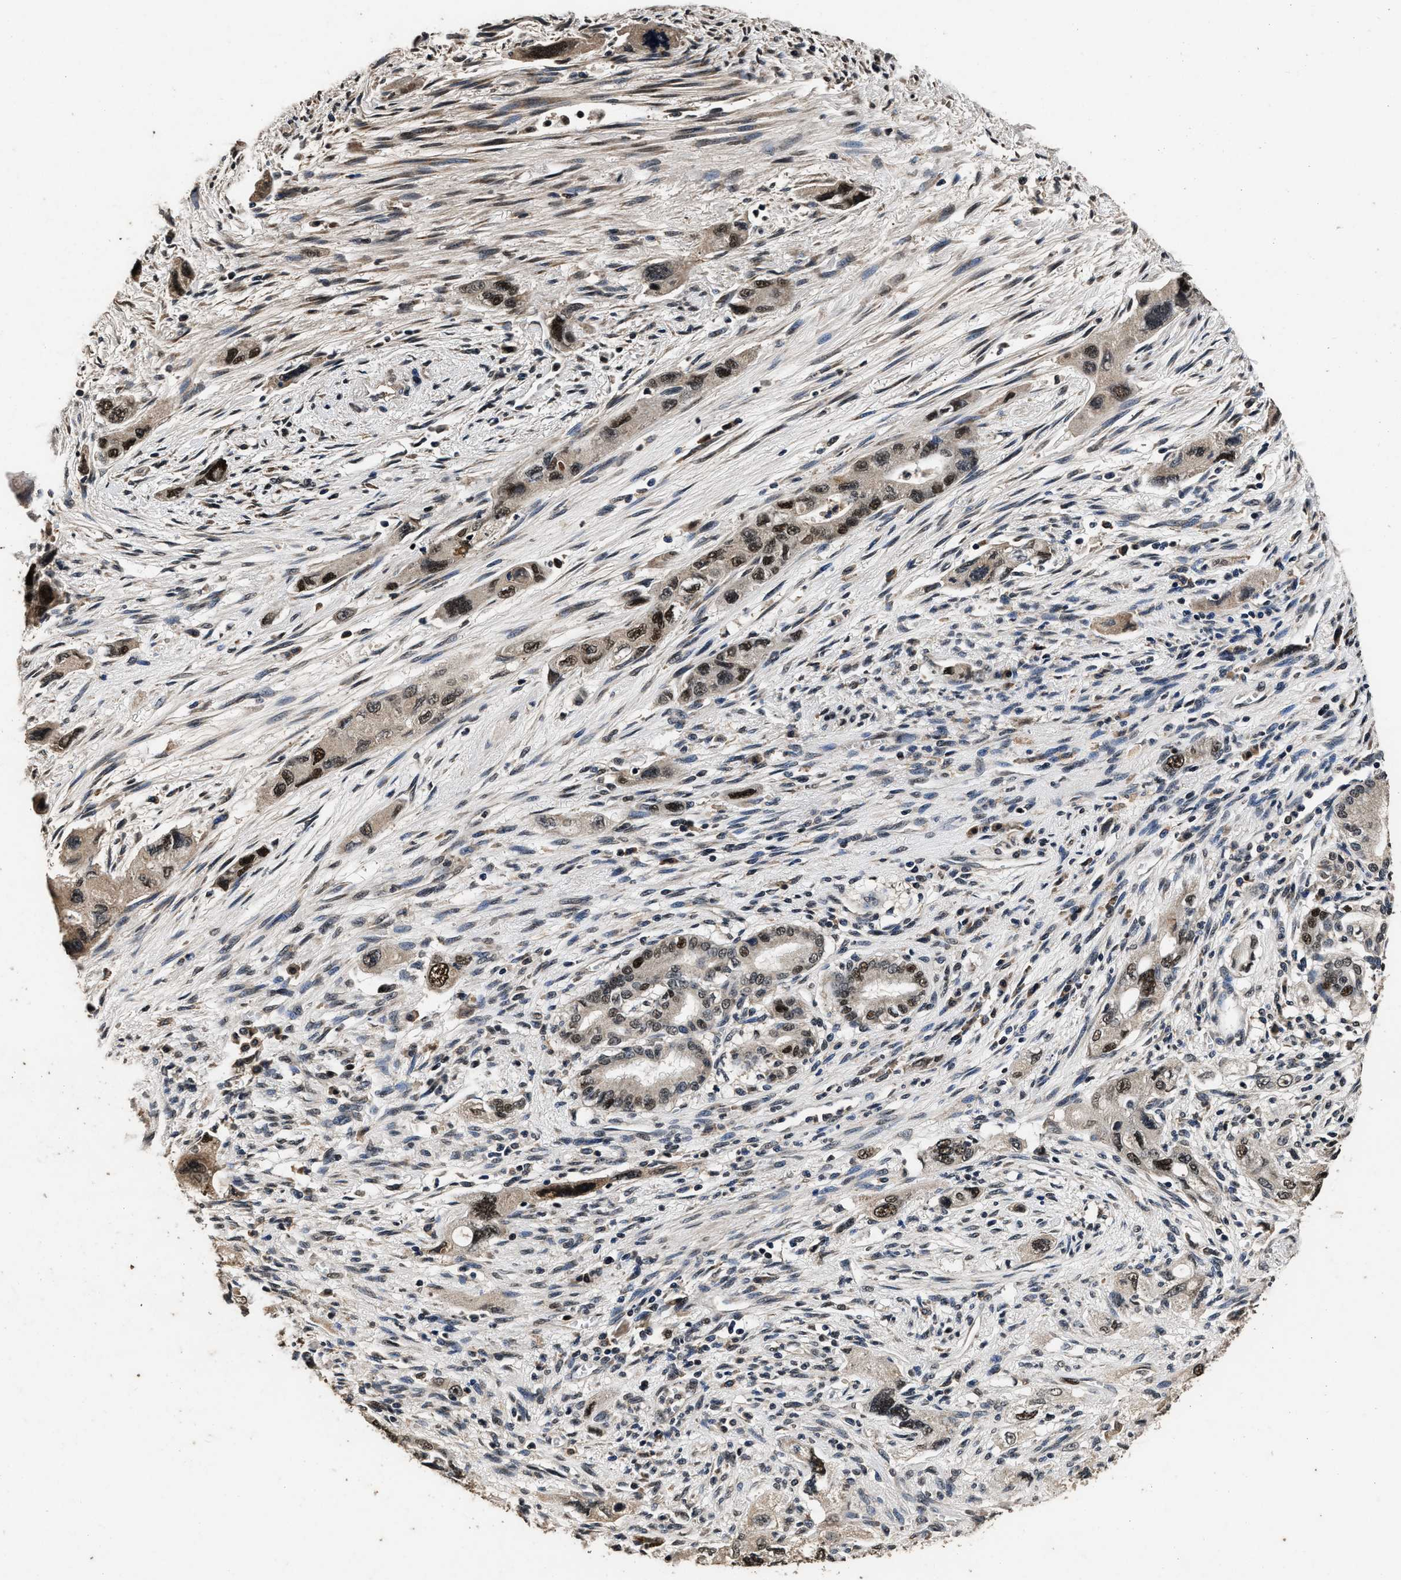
{"staining": {"intensity": "strong", "quantity": ">75%", "location": "nuclear"}, "tissue": "pancreatic cancer", "cell_type": "Tumor cells", "image_type": "cancer", "snomed": [{"axis": "morphology", "description": "Adenocarcinoma, NOS"}, {"axis": "topography", "description": "Pancreas"}], "caption": "Adenocarcinoma (pancreatic) stained with a protein marker shows strong staining in tumor cells.", "gene": "CSTF1", "patient": {"sex": "female", "age": 73}}